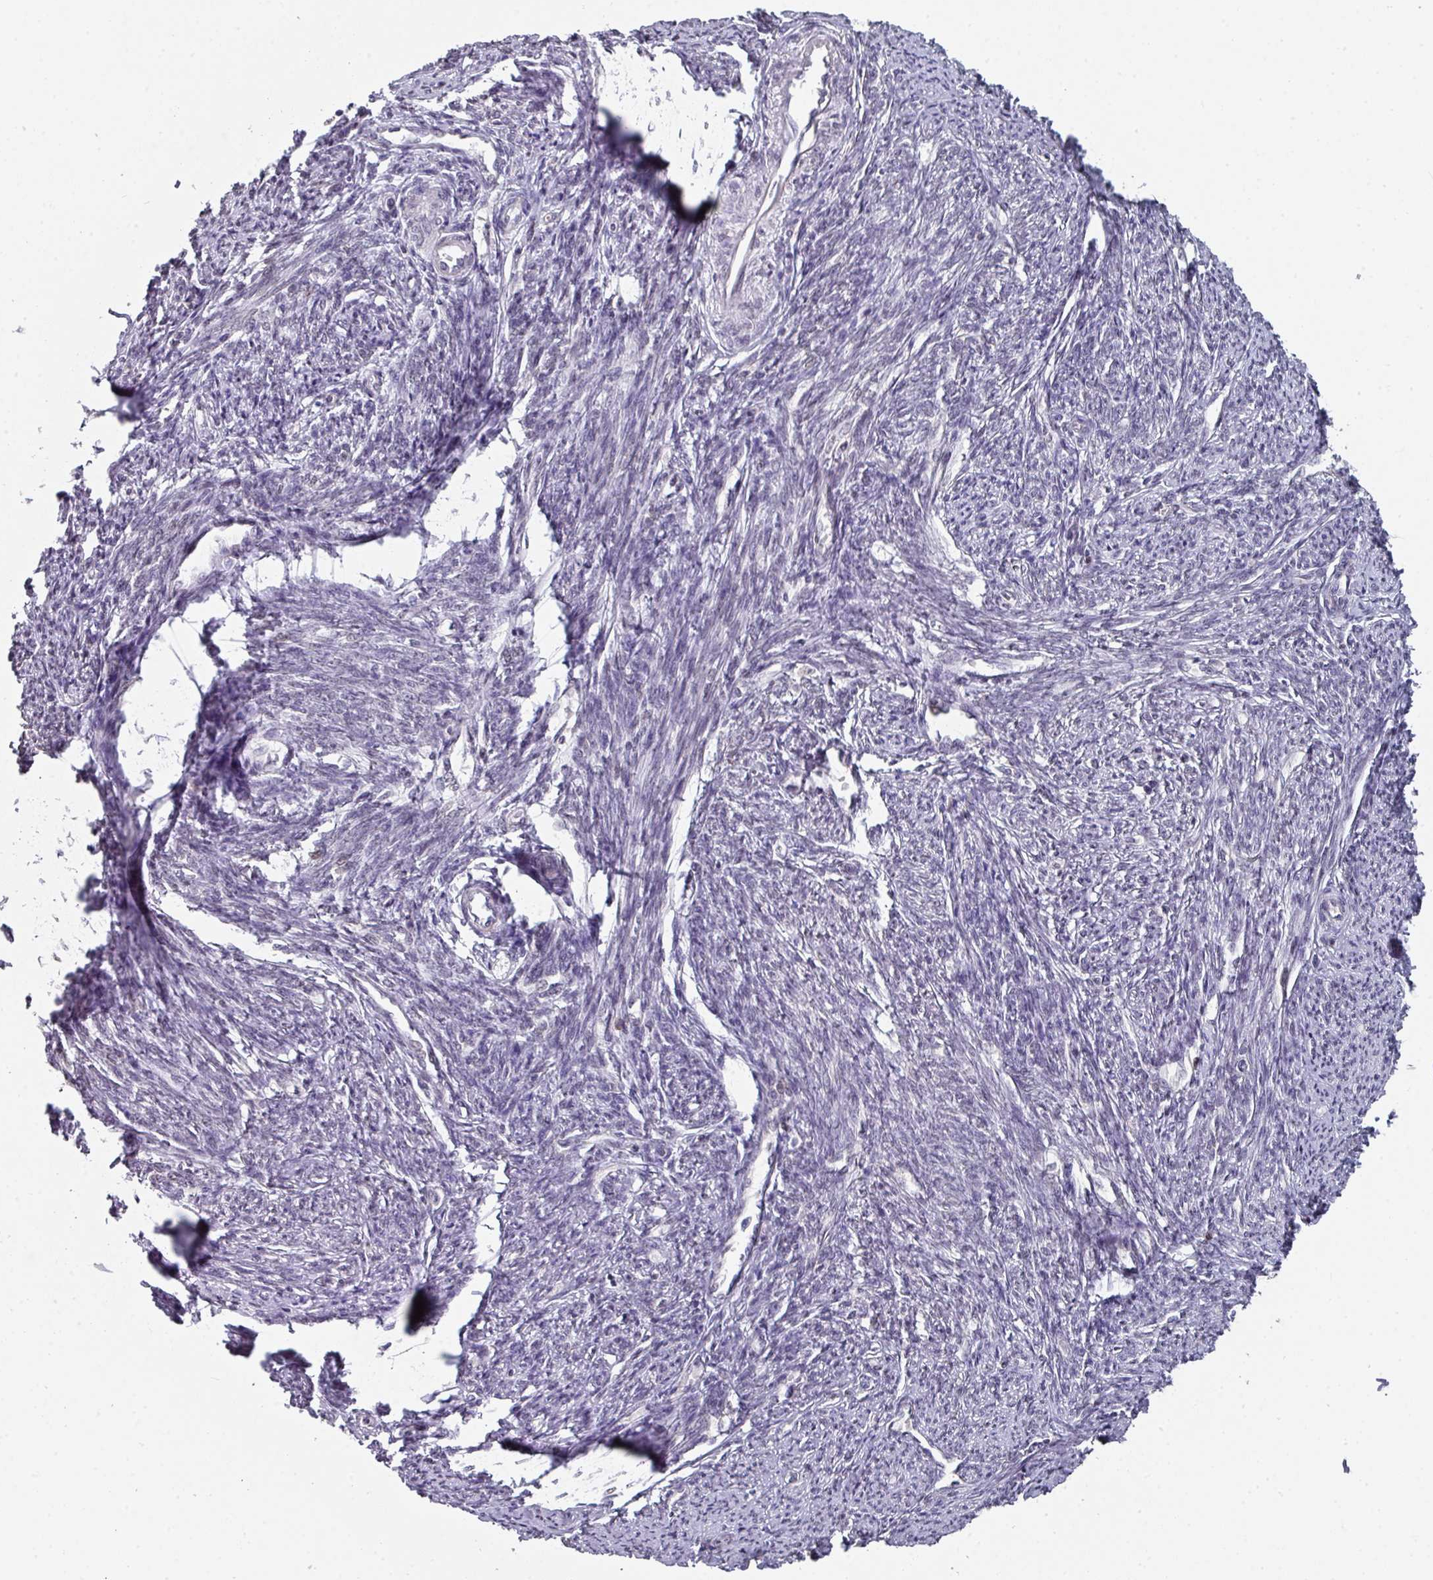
{"staining": {"intensity": "weak", "quantity": "<25%", "location": "nuclear"}, "tissue": "smooth muscle", "cell_type": "Smooth muscle cells", "image_type": "normal", "snomed": [{"axis": "morphology", "description": "Normal tissue, NOS"}, {"axis": "topography", "description": "Smooth muscle"}, {"axis": "topography", "description": "Fallopian tube"}], "caption": "A photomicrograph of smooth muscle stained for a protein demonstrates no brown staining in smooth muscle cells. (DAB IHC, high magnification).", "gene": "RASAL3", "patient": {"sex": "female", "age": 59}}